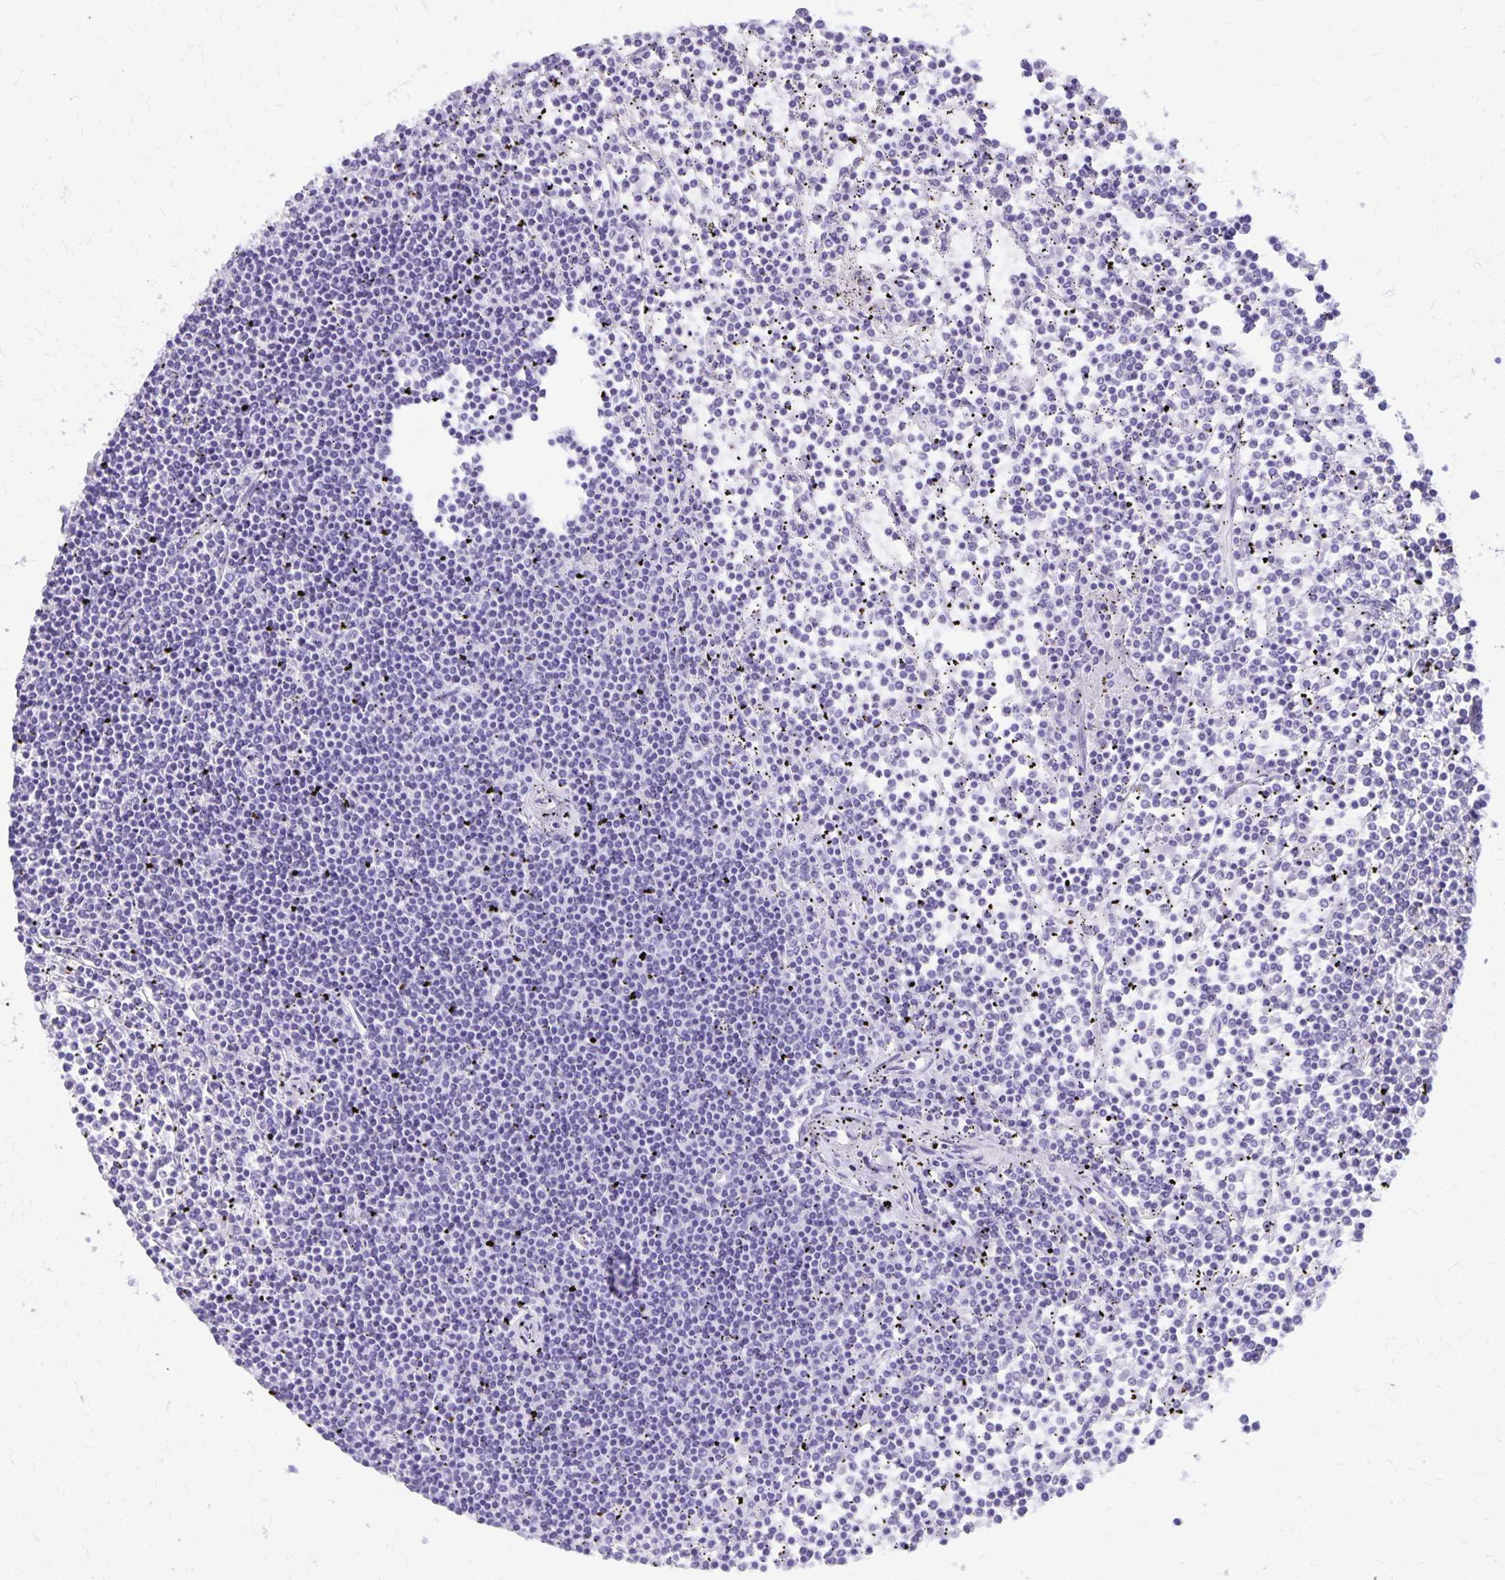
{"staining": {"intensity": "negative", "quantity": "none", "location": "none"}, "tissue": "lymphoma", "cell_type": "Tumor cells", "image_type": "cancer", "snomed": [{"axis": "morphology", "description": "Malignant lymphoma, non-Hodgkin's type, Low grade"}, {"axis": "topography", "description": "Spleen"}], "caption": "Malignant lymphoma, non-Hodgkin's type (low-grade) stained for a protein using immunohistochemistry exhibits no positivity tumor cells.", "gene": "DEFA5", "patient": {"sex": "female", "age": 19}}